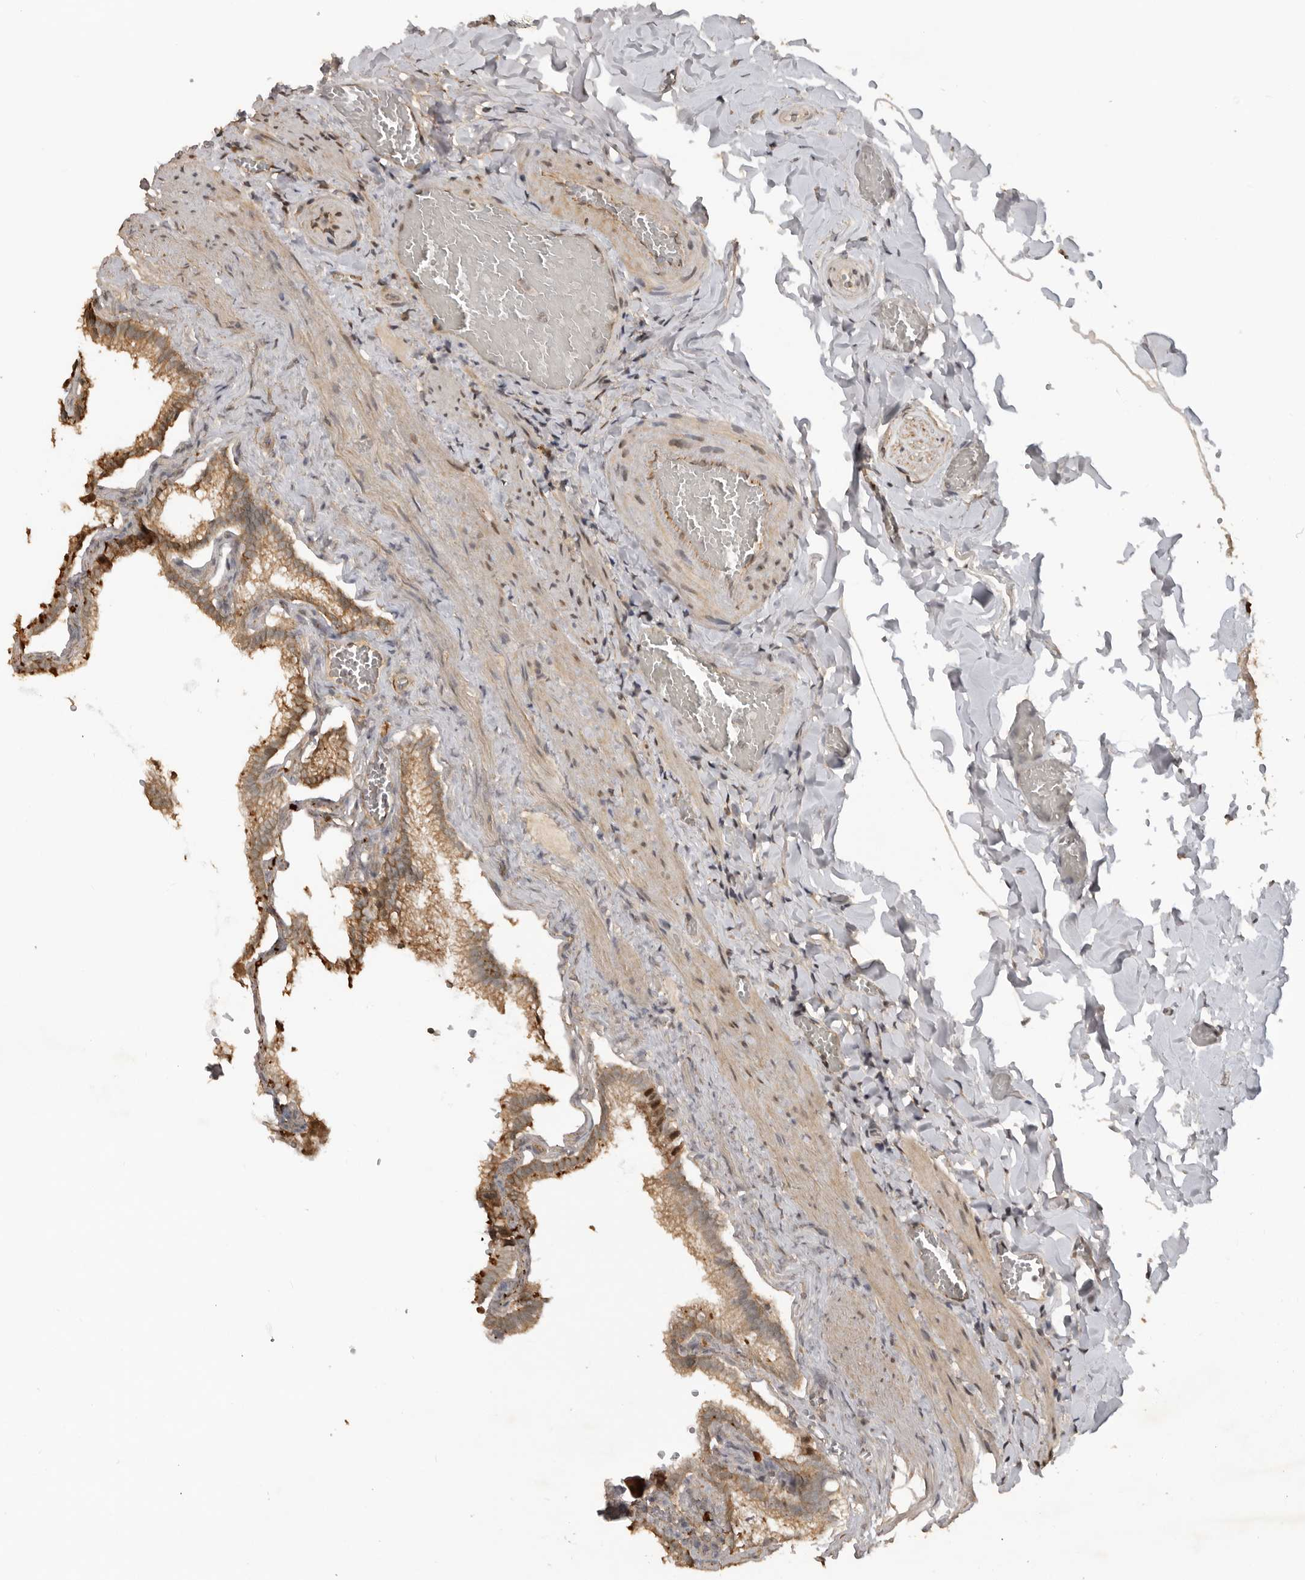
{"staining": {"intensity": "strong", "quantity": ">75%", "location": "cytoplasmic/membranous,nuclear"}, "tissue": "gallbladder", "cell_type": "Glandular cells", "image_type": "normal", "snomed": [{"axis": "morphology", "description": "Normal tissue, NOS"}, {"axis": "topography", "description": "Gallbladder"}], "caption": "Immunohistochemical staining of benign human gallbladder demonstrates >75% levels of strong cytoplasmic/membranous,nuclear protein positivity in about >75% of glandular cells. (DAB = brown stain, brightfield microscopy at high magnification).", "gene": "CBLL1", "patient": {"sex": "male", "age": 38}}